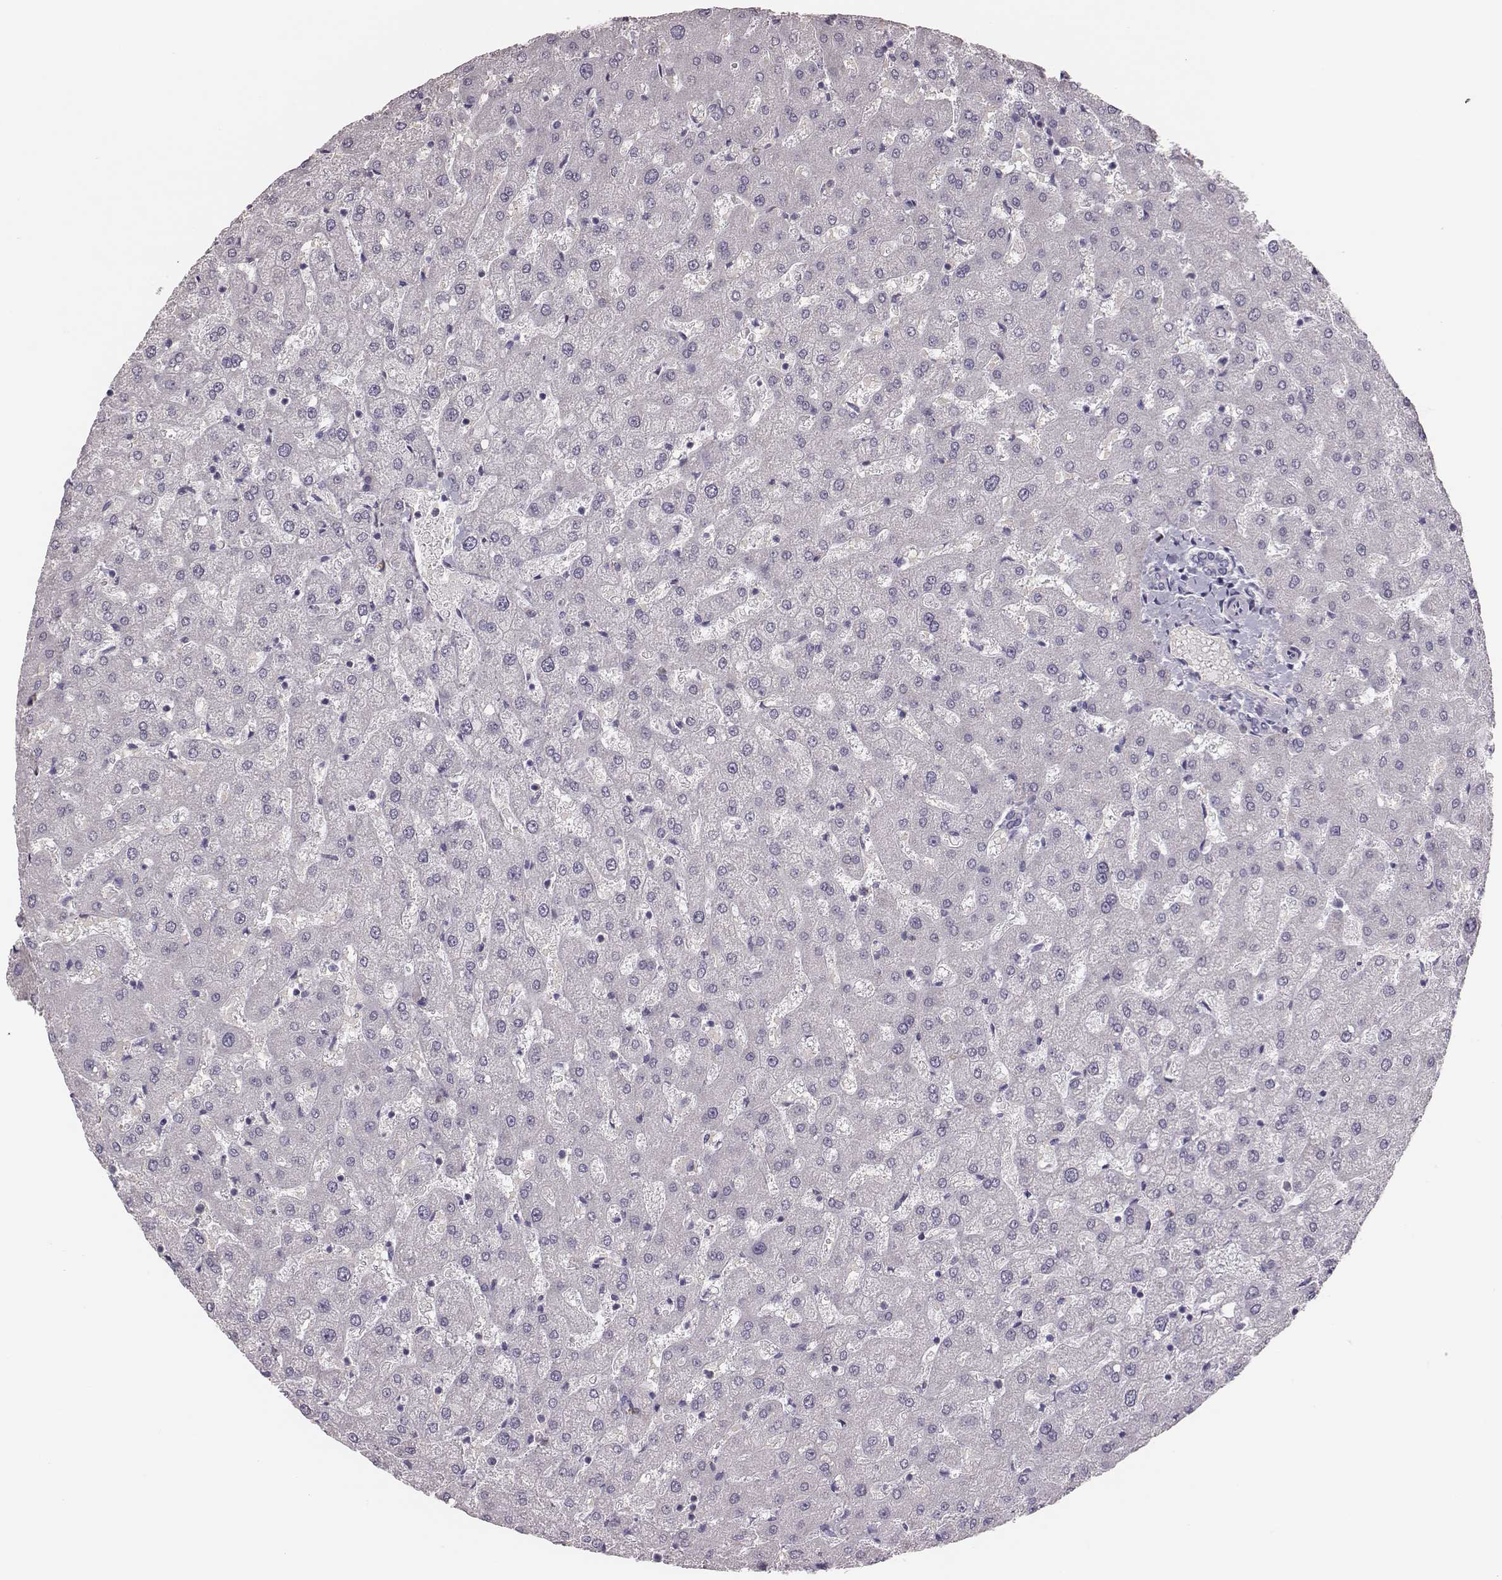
{"staining": {"intensity": "negative", "quantity": "none", "location": "none"}, "tissue": "liver", "cell_type": "Cholangiocytes", "image_type": "normal", "snomed": [{"axis": "morphology", "description": "Normal tissue, NOS"}, {"axis": "topography", "description": "Liver"}], "caption": "Immunohistochemistry (IHC) image of normal liver: liver stained with DAB reveals no significant protein expression in cholangiocytes.", "gene": "PBK", "patient": {"sex": "female", "age": 50}}